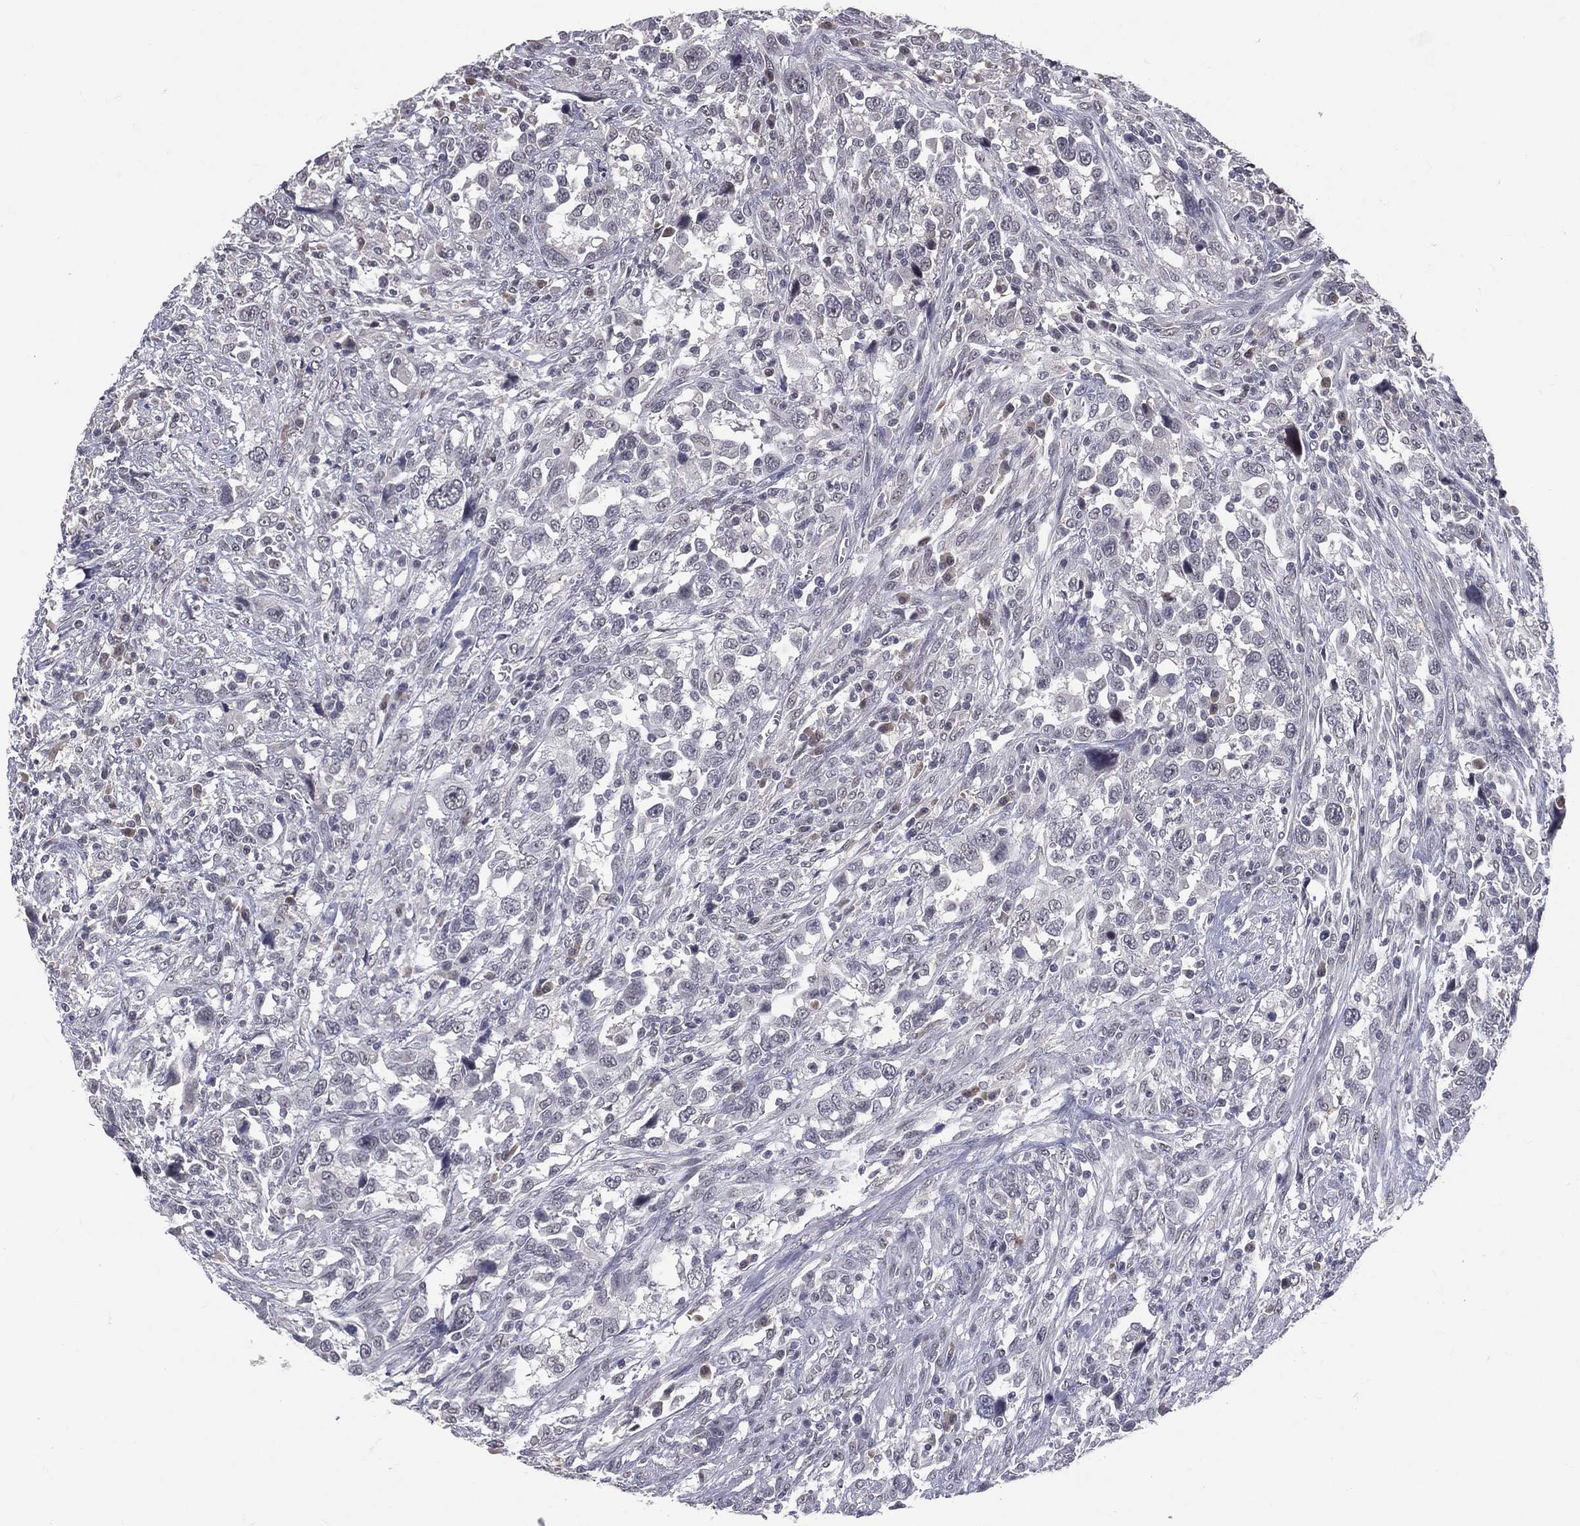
{"staining": {"intensity": "negative", "quantity": "none", "location": "none"}, "tissue": "urothelial cancer", "cell_type": "Tumor cells", "image_type": "cancer", "snomed": [{"axis": "morphology", "description": "Urothelial carcinoma, NOS"}, {"axis": "morphology", "description": "Urothelial carcinoma, High grade"}, {"axis": "topography", "description": "Urinary bladder"}], "caption": "Immunohistochemical staining of transitional cell carcinoma displays no significant staining in tumor cells. (Brightfield microscopy of DAB (3,3'-diaminobenzidine) IHC at high magnification).", "gene": "DSG4", "patient": {"sex": "female", "age": 64}}